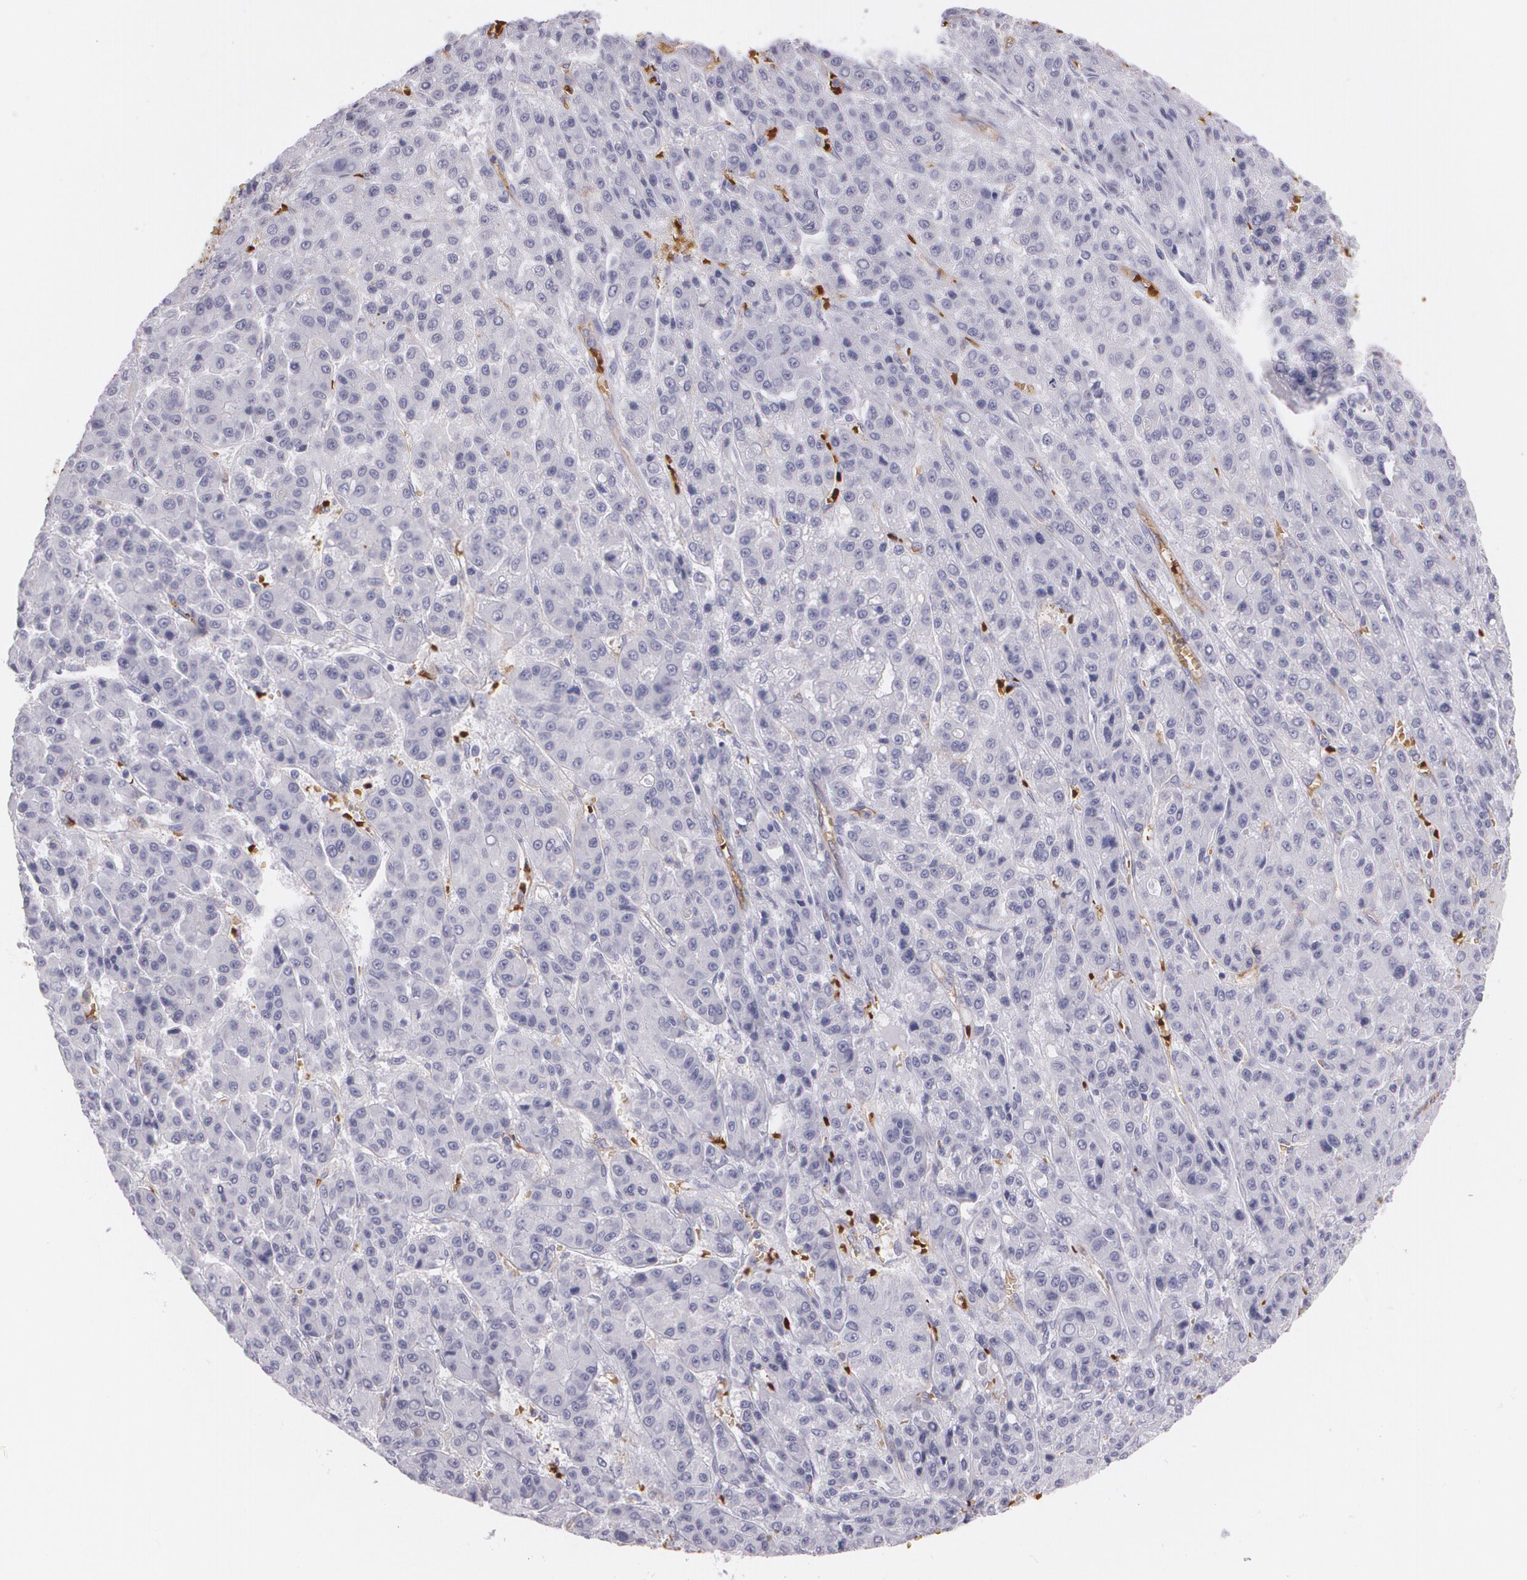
{"staining": {"intensity": "negative", "quantity": "none", "location": "none"}, "tissue": "liver cancer", "cell_type": "Tumor cells", "image_type": "cancer", "snomed": [{"axis": "morphology", "description": "Carcinoma, Hepatocellular, NOS"}, {"axis": "topography", "description": "Liver"}], "caption": "High power microscopy image of an immunohistochemistry (IHC) histopathology image of hepatocellular carcinoma (liver), revealing no significant positivity in tumor cells. (Stains: DAB immunohistochemistry with hematoxylin counter stain, Microscopy: brightfield microscopy at high magnification).", "gene": "ACE", "patient": {"sex": "male", "age": 70}}